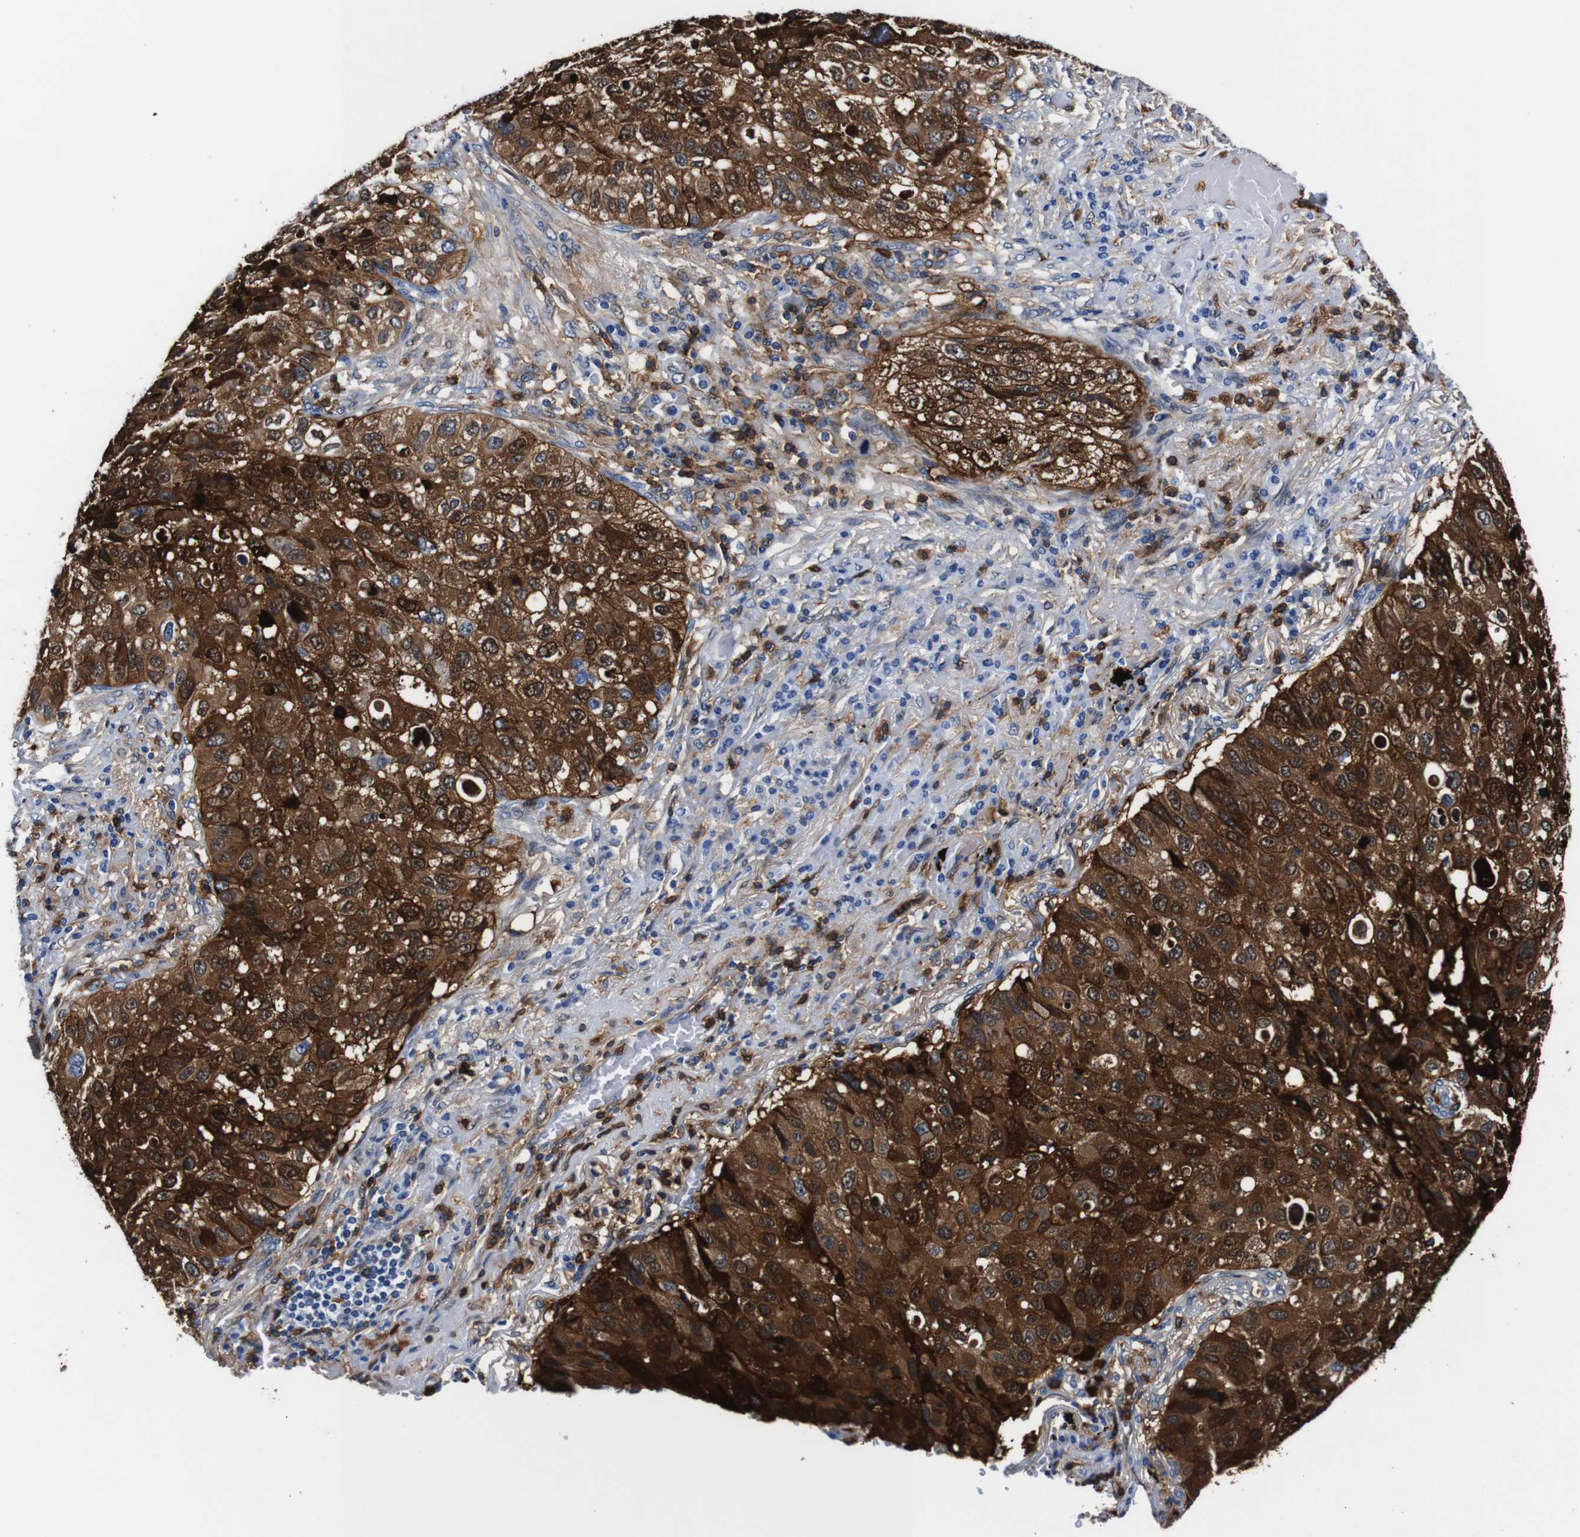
{"staining": {"intensity": "strong", "quantity": ">75%", "location": "cytoplasmic/membranous,nuclear"}, "tissue": "lung cancer", "cell_type": "Tumor cells", "image_type": "cancer", "snomed": [{"axis": "morphology", "description": "Squamous cell carcinoma, NOS"}, {"axis": "topography", "description": "Lung"}], "caption": "Lung cancer (squamous cell carcinoma) stained with immunohistochemistry (IHC) displays strong cytoplasmic/membranous and nuclear staining in approximately >75% of tumor cells.", "gene": "ANXA1", "patient": {"sex": "male", "age": 57}}